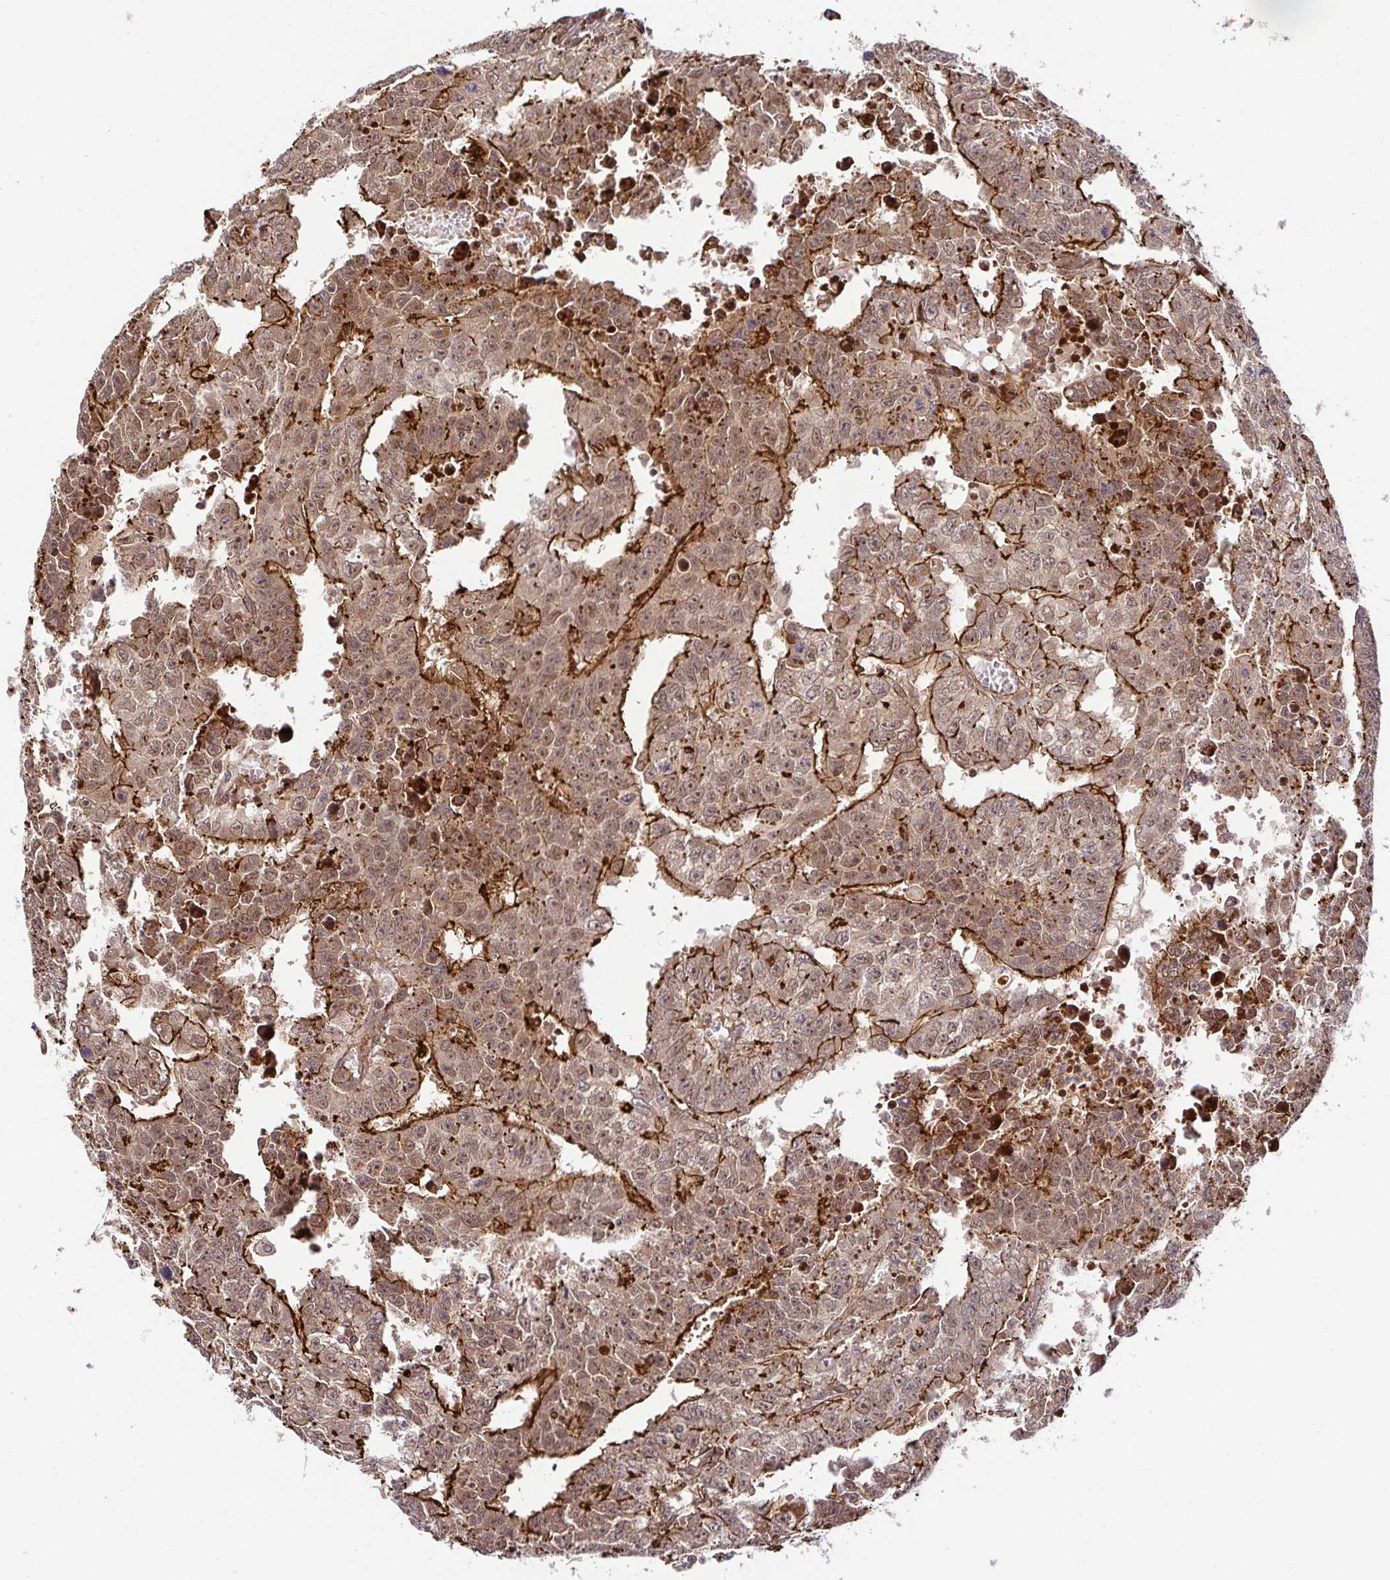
{"staining": {"intensity": "weak", "quantity": "25%-75%", "location": "nuclear"}, "tissue": "testis cancer", "cell_type": "Tumor cells", "image_type": "cancer", "snomed": [{"axis": "morphology", "description": "Carcinoma, Embryonal, NOS"}, {"axis": "morphology", "description": "Teratoma, malignant, NOS"}, {"axis": "topography", "description": "Testis"}], "caption": "About 25%-75% of tumor cells in malignant teratoma (testis) demonstrate weak nuclear protein positivity as visualized by brown immunohistochemical staining.", "gene": "PSMA4", "patient": {"sex": "male", "age": 24}}